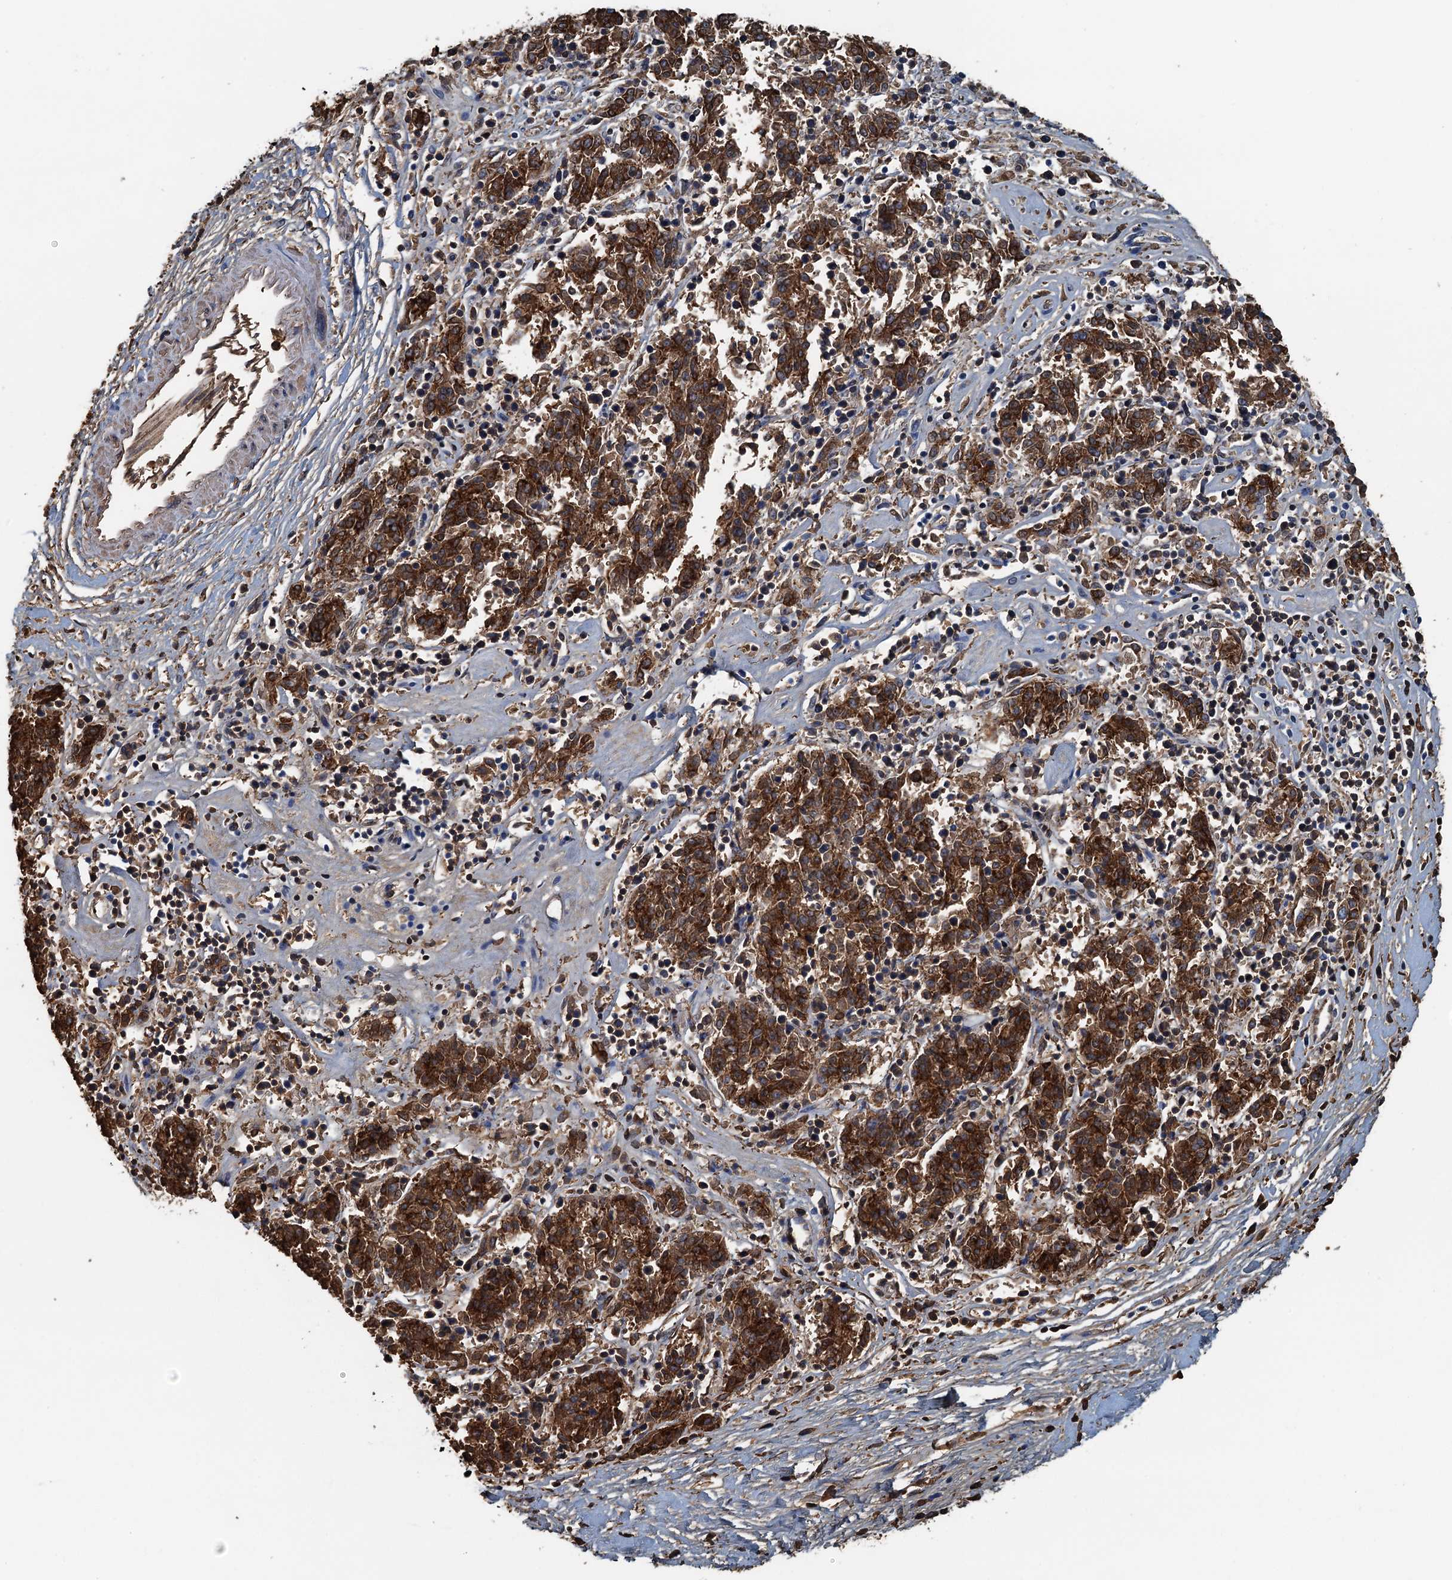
{"staining": {"intensity": "strong", "quantity": ">75%", "location": "cytoplasmic/membranous"}, "tissue": "melanoma", "cell_type": "Tumor cells", "image_type": "cancer", "snomed": [{"axis": "morphology", "description": "Malignant melanoma, NOS"}, {"axis": "topography", "description": "Skin"}], "caption": "The immunohistochemical stain labels strong cytoplasmic/membranous expression in tumor cells of melanoma tissue.", "gene": "LSM14B", "patient": {"sex": "female", "age": 72}}